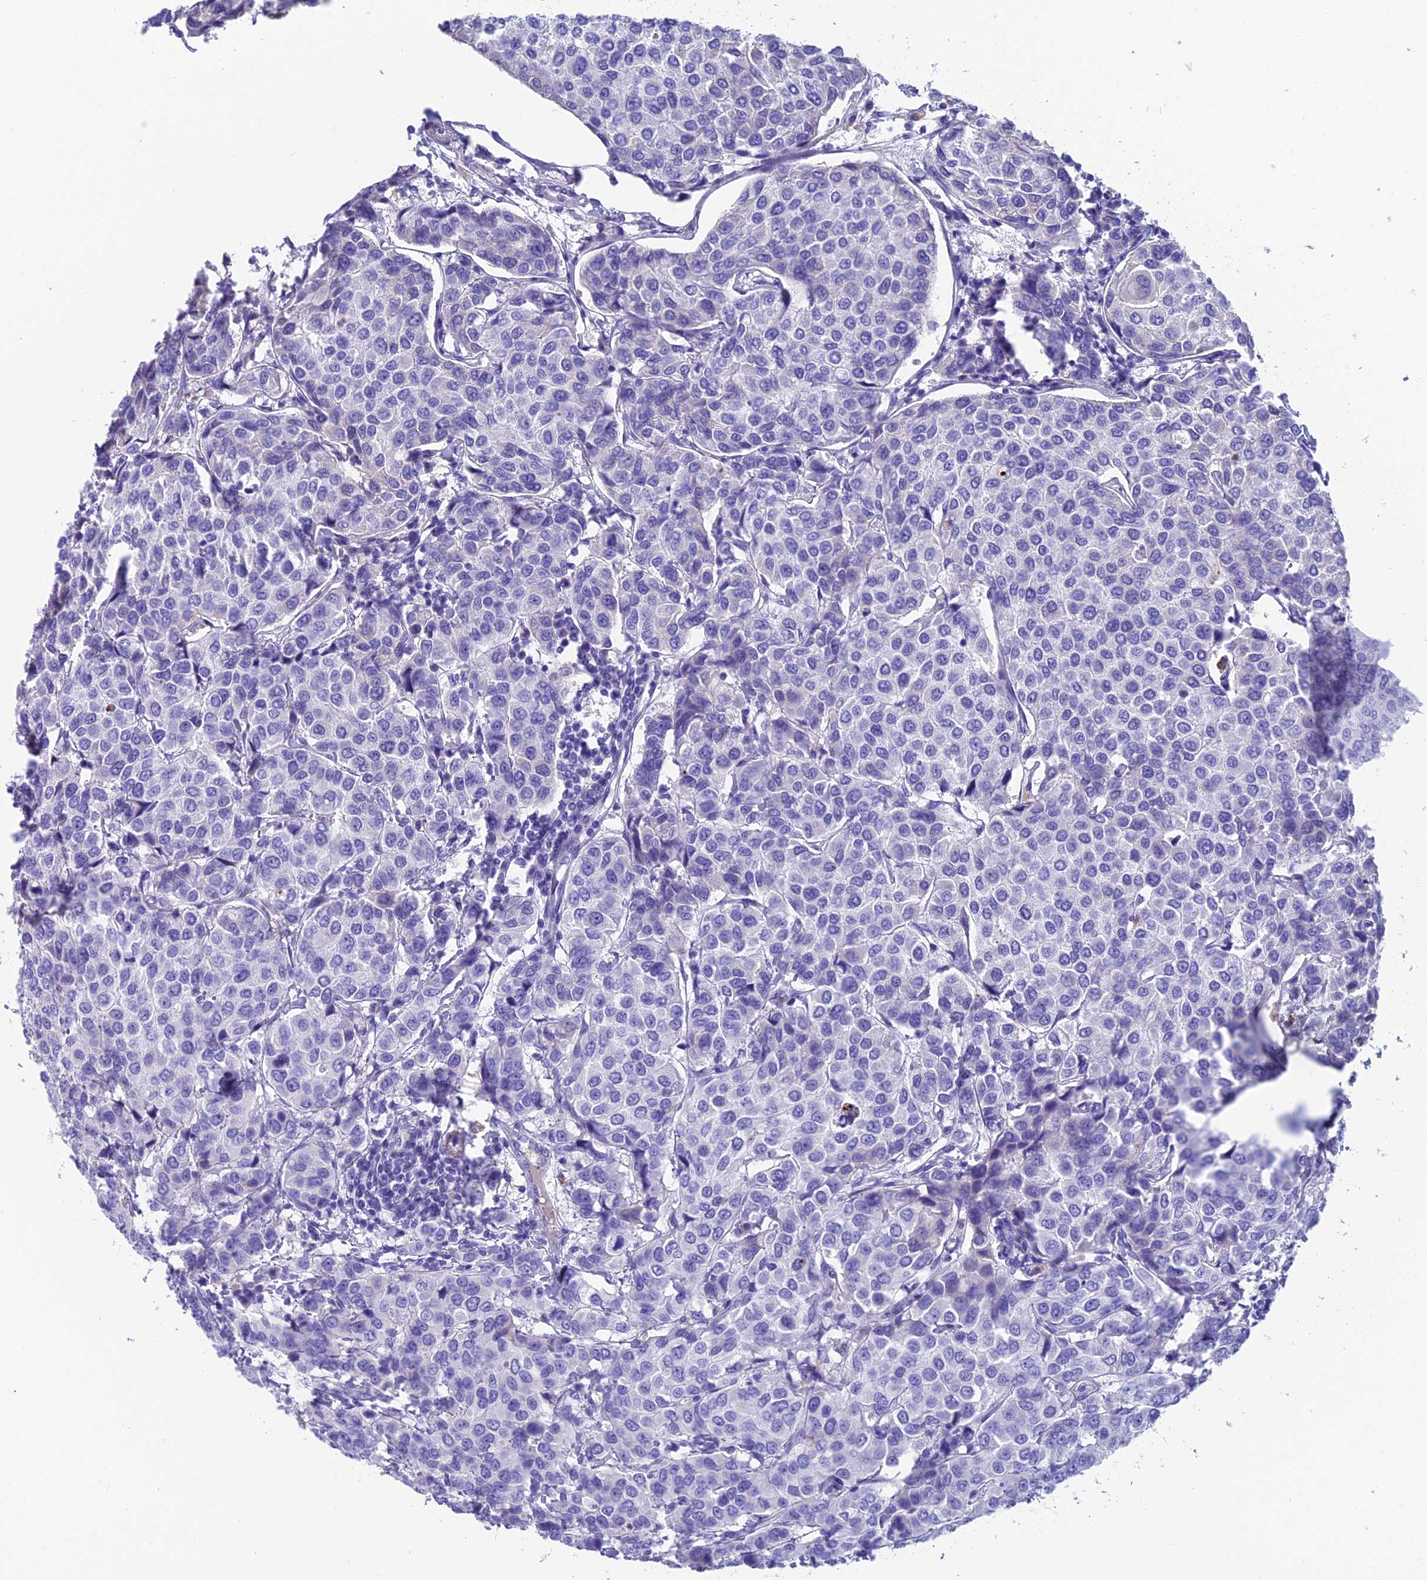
{"staining": {"intensity": "negative", "quantity": "none", "location": "none"}, "tissue": "breast cancer", "cell_type": "Tumor cells", "image_type": "cancer", "snomed": [{"axis": "morphology", "description": "Duct carcinoma"}, {"axis": "topography", "description": "Breast"}], "caption": "Tumor cells are negative for brown protein staining in invasive ductal carcinoma (breast). (DAB (3,3'-diaminobenzidine) IHC, high magnification).", "gene": "GNG11", "patient": {"sex": "female", "age": 55}}